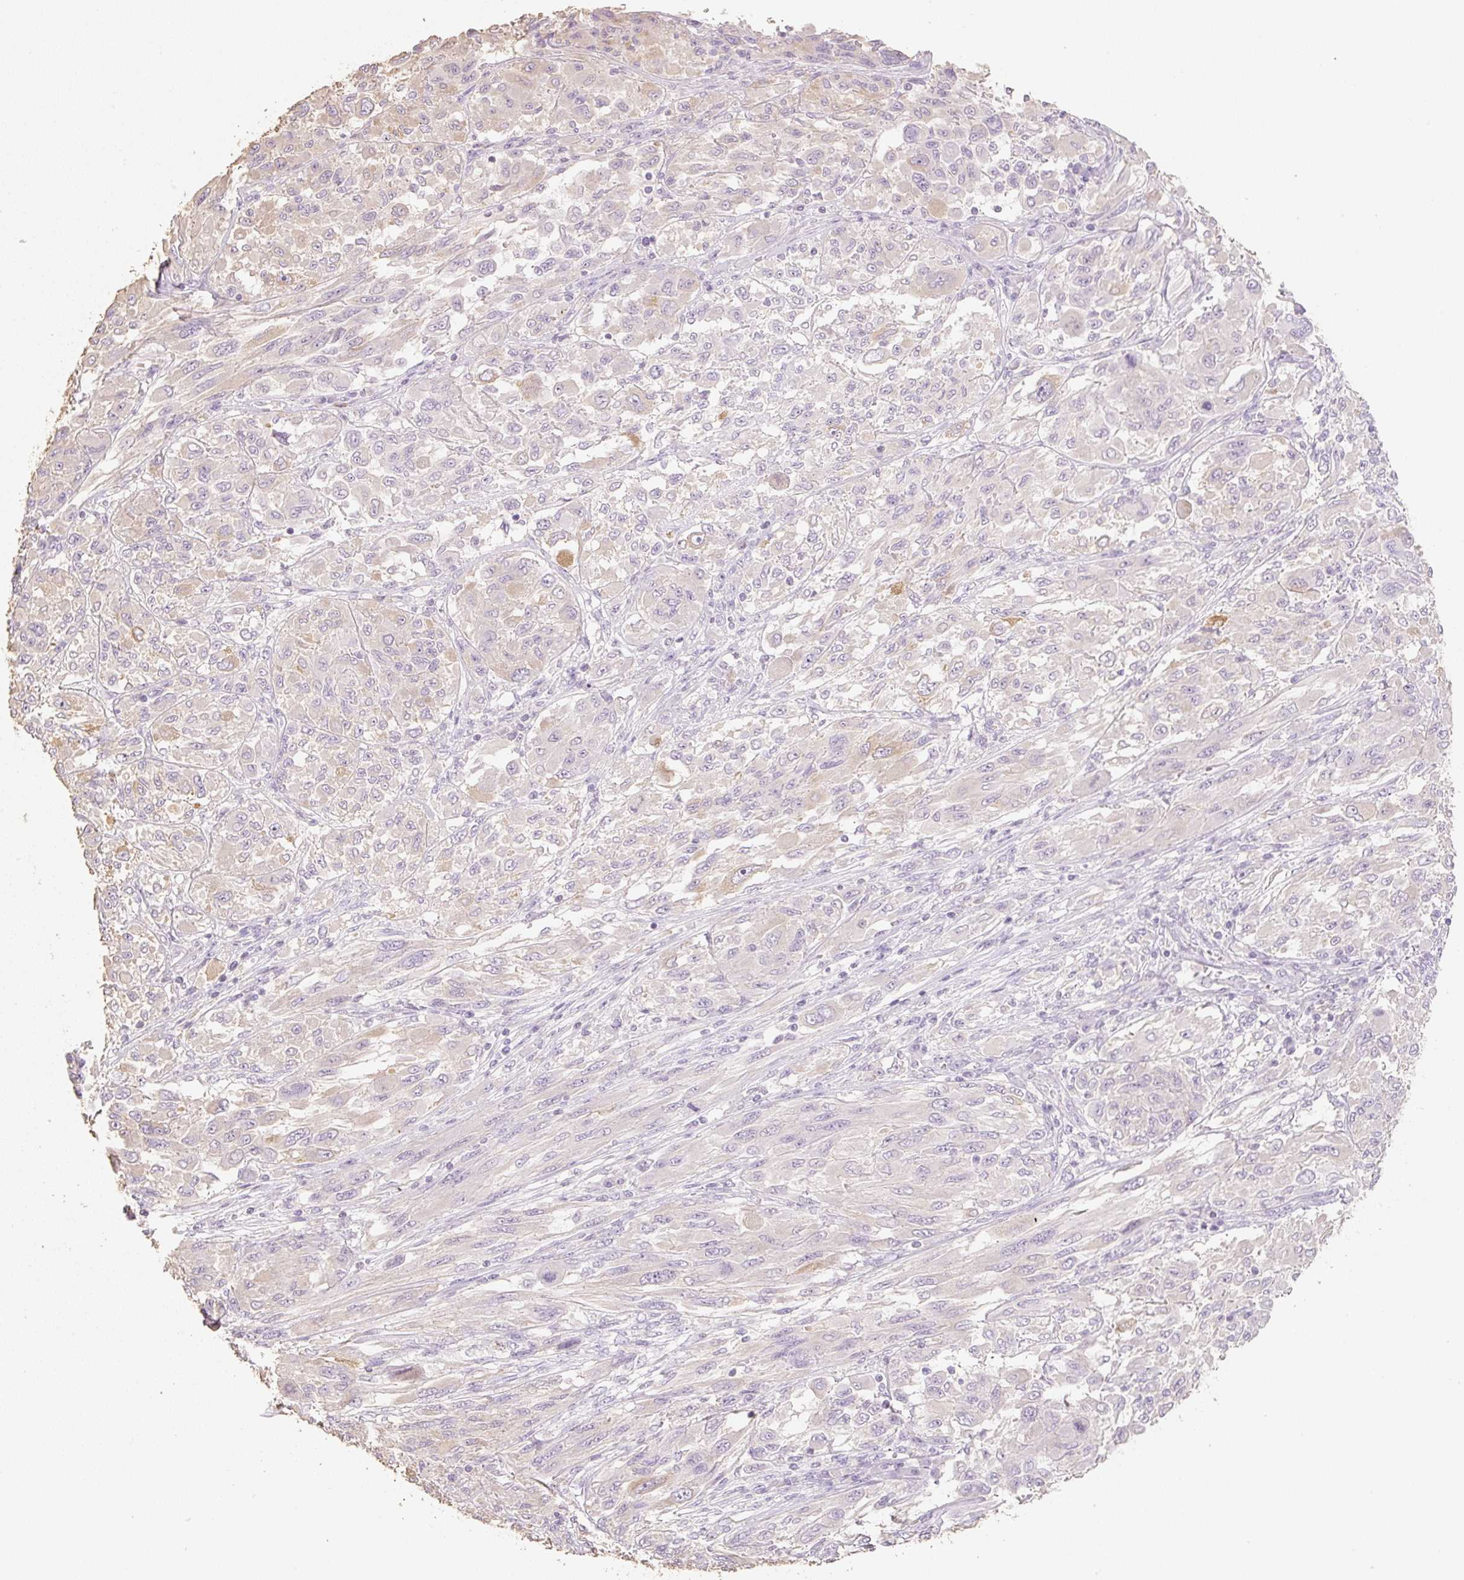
{"staining": {"intensity": "negative", "quantity": "none", "location": "none"}, "tissue": "melanoma", "cell_type": "Tumor cells", "image_type": "cancer", "snomed": [{"axis": "morphology", "description": "Malignant melanoma, NOS"}, {"axis": "topography", "description": "Skin"}], "caption": "Tumor cells are negative for brown protein staining in malignant melanoma. The staining is performed using DAB brown chromogen with nuclei counter-stained in using hematoxylin.", "gene": "MBOAT7", "patient": {"sex": "female", "age": 91}}